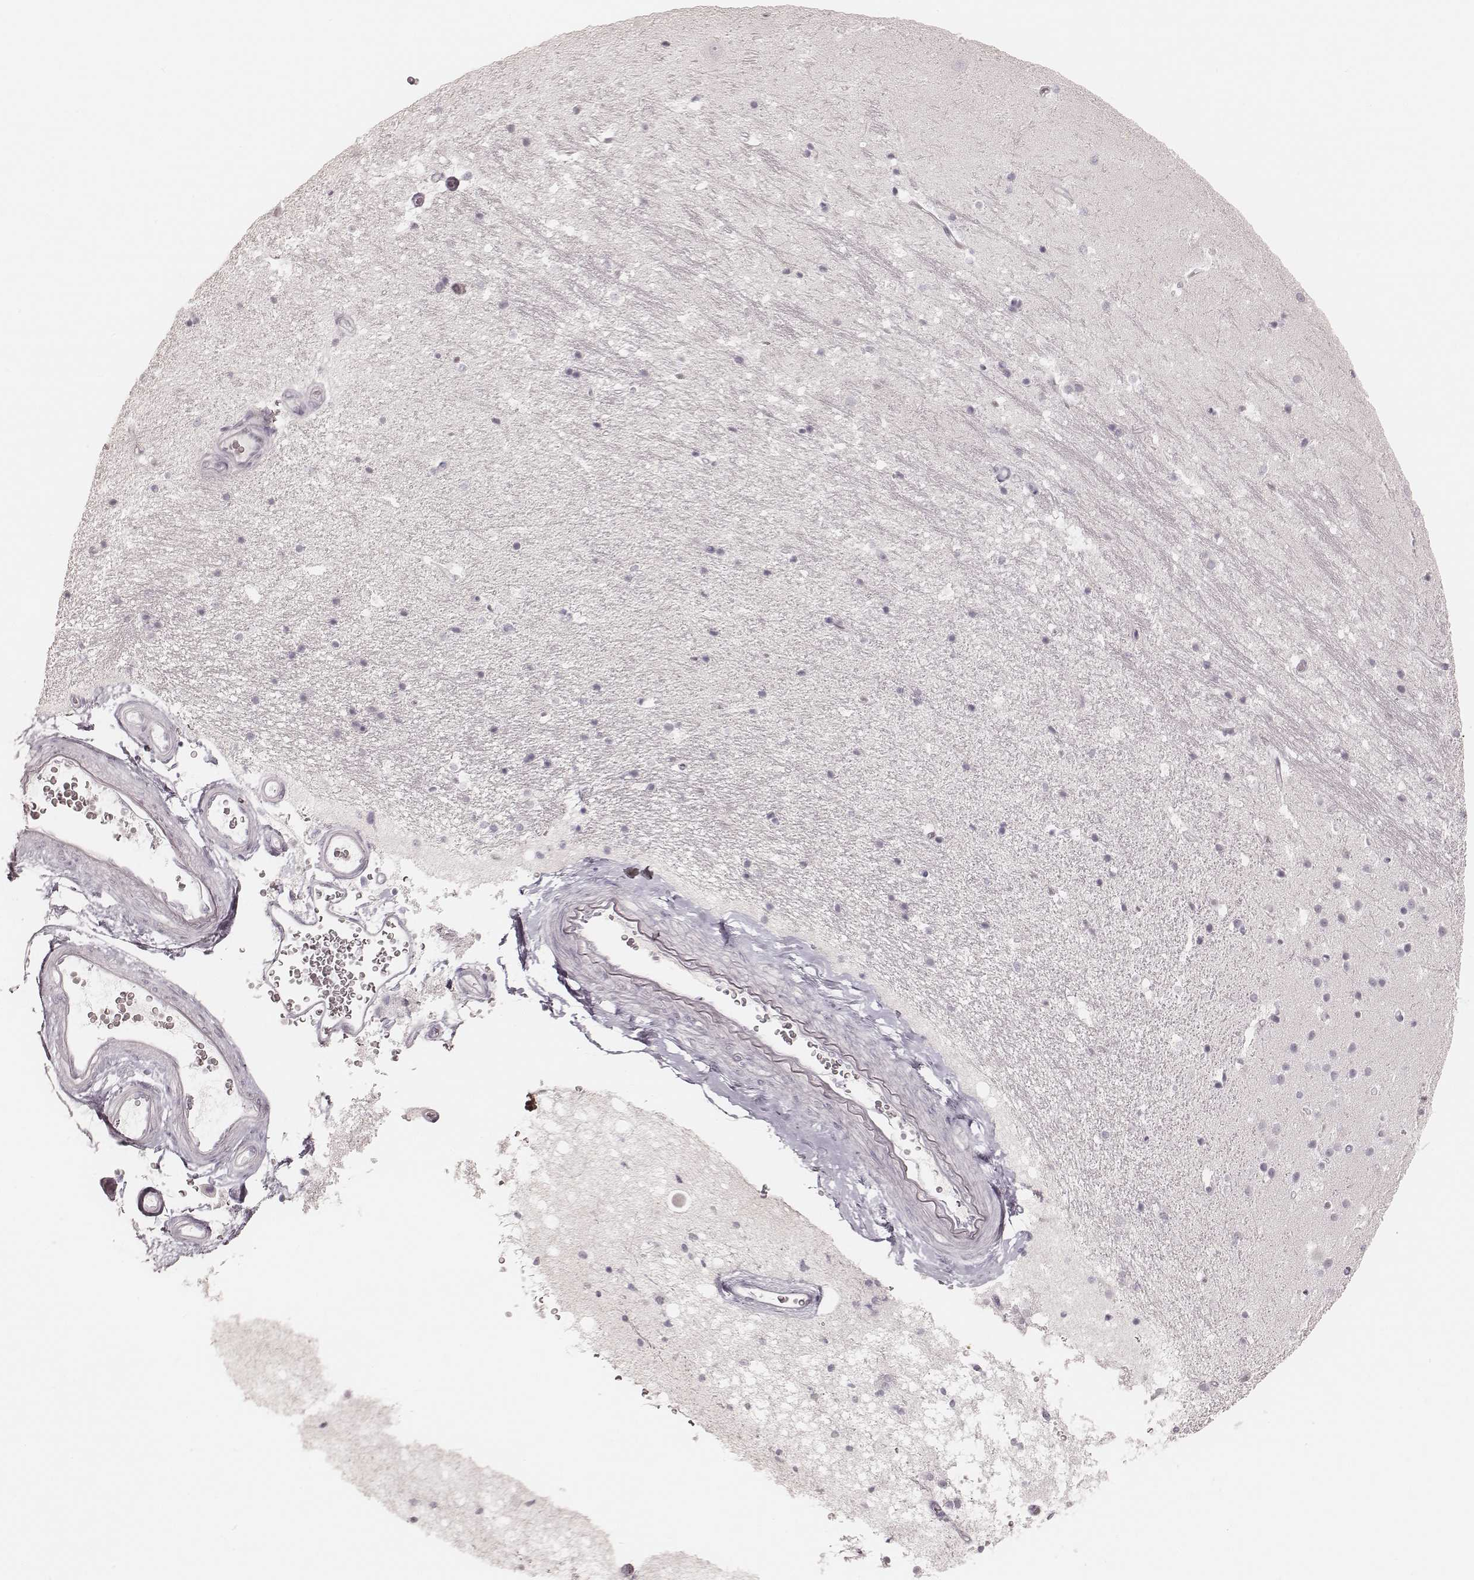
{"staining": {"intensity": "negative", "quantity": "none", "location": "none"}, "tissue": "hippocampus", "cell_type": "Glial cells", "image_type": "normal", "snomed": [{"axis": "morphology", "description": "Normal tissue, NOS"}, {"axis": "topography", "description": "Hippocampus"}], "caption": "Immunohistochemistry histopathology image of normal hippocampus stained for a protein (brown), which shows no expression in glial cells.", "gene": "KRT26", "patient": {"sex": "male", "age": 44}}